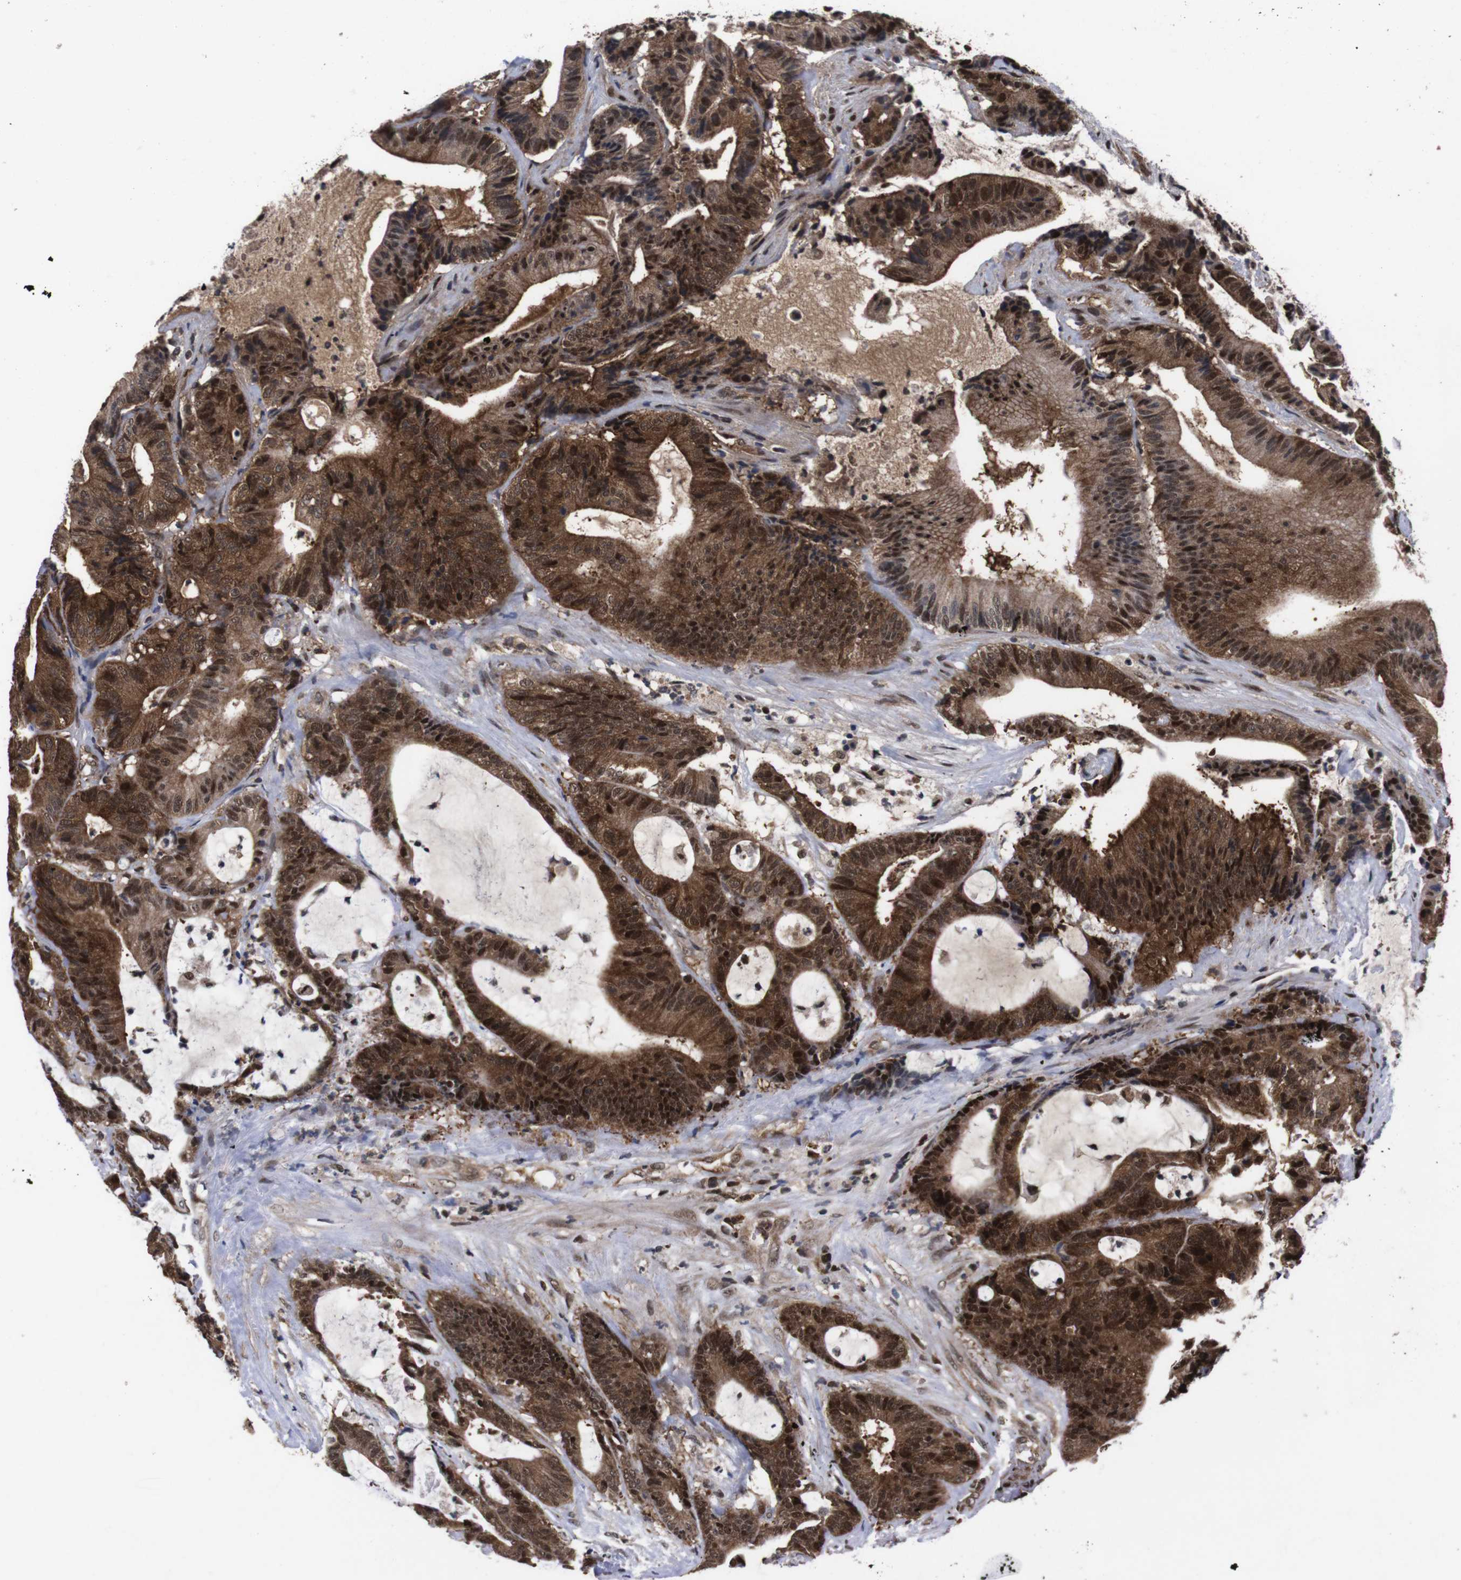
{"staining": {"intensity": "strong", "quantity": ">75%", "location": "cytoplasmic/membranous,nuclear"}, "tissue": "colorectal cancer", "cell_type": "Tumor cells", "image_type": "cancer", "snomed": [{"axis": "morphology", "description": "Adenocarcinoma, NOS"}, {"axis": "topography", "description": "Colon"}], "caption": "Protein staining of colorectal cancer tissue demonstrates strong cytoplasmic/membranous and nuclear positivity in about >75% of tumor cells.", "gene": "UBQLN2", "patient": {"sex": "female", "age": 84}}